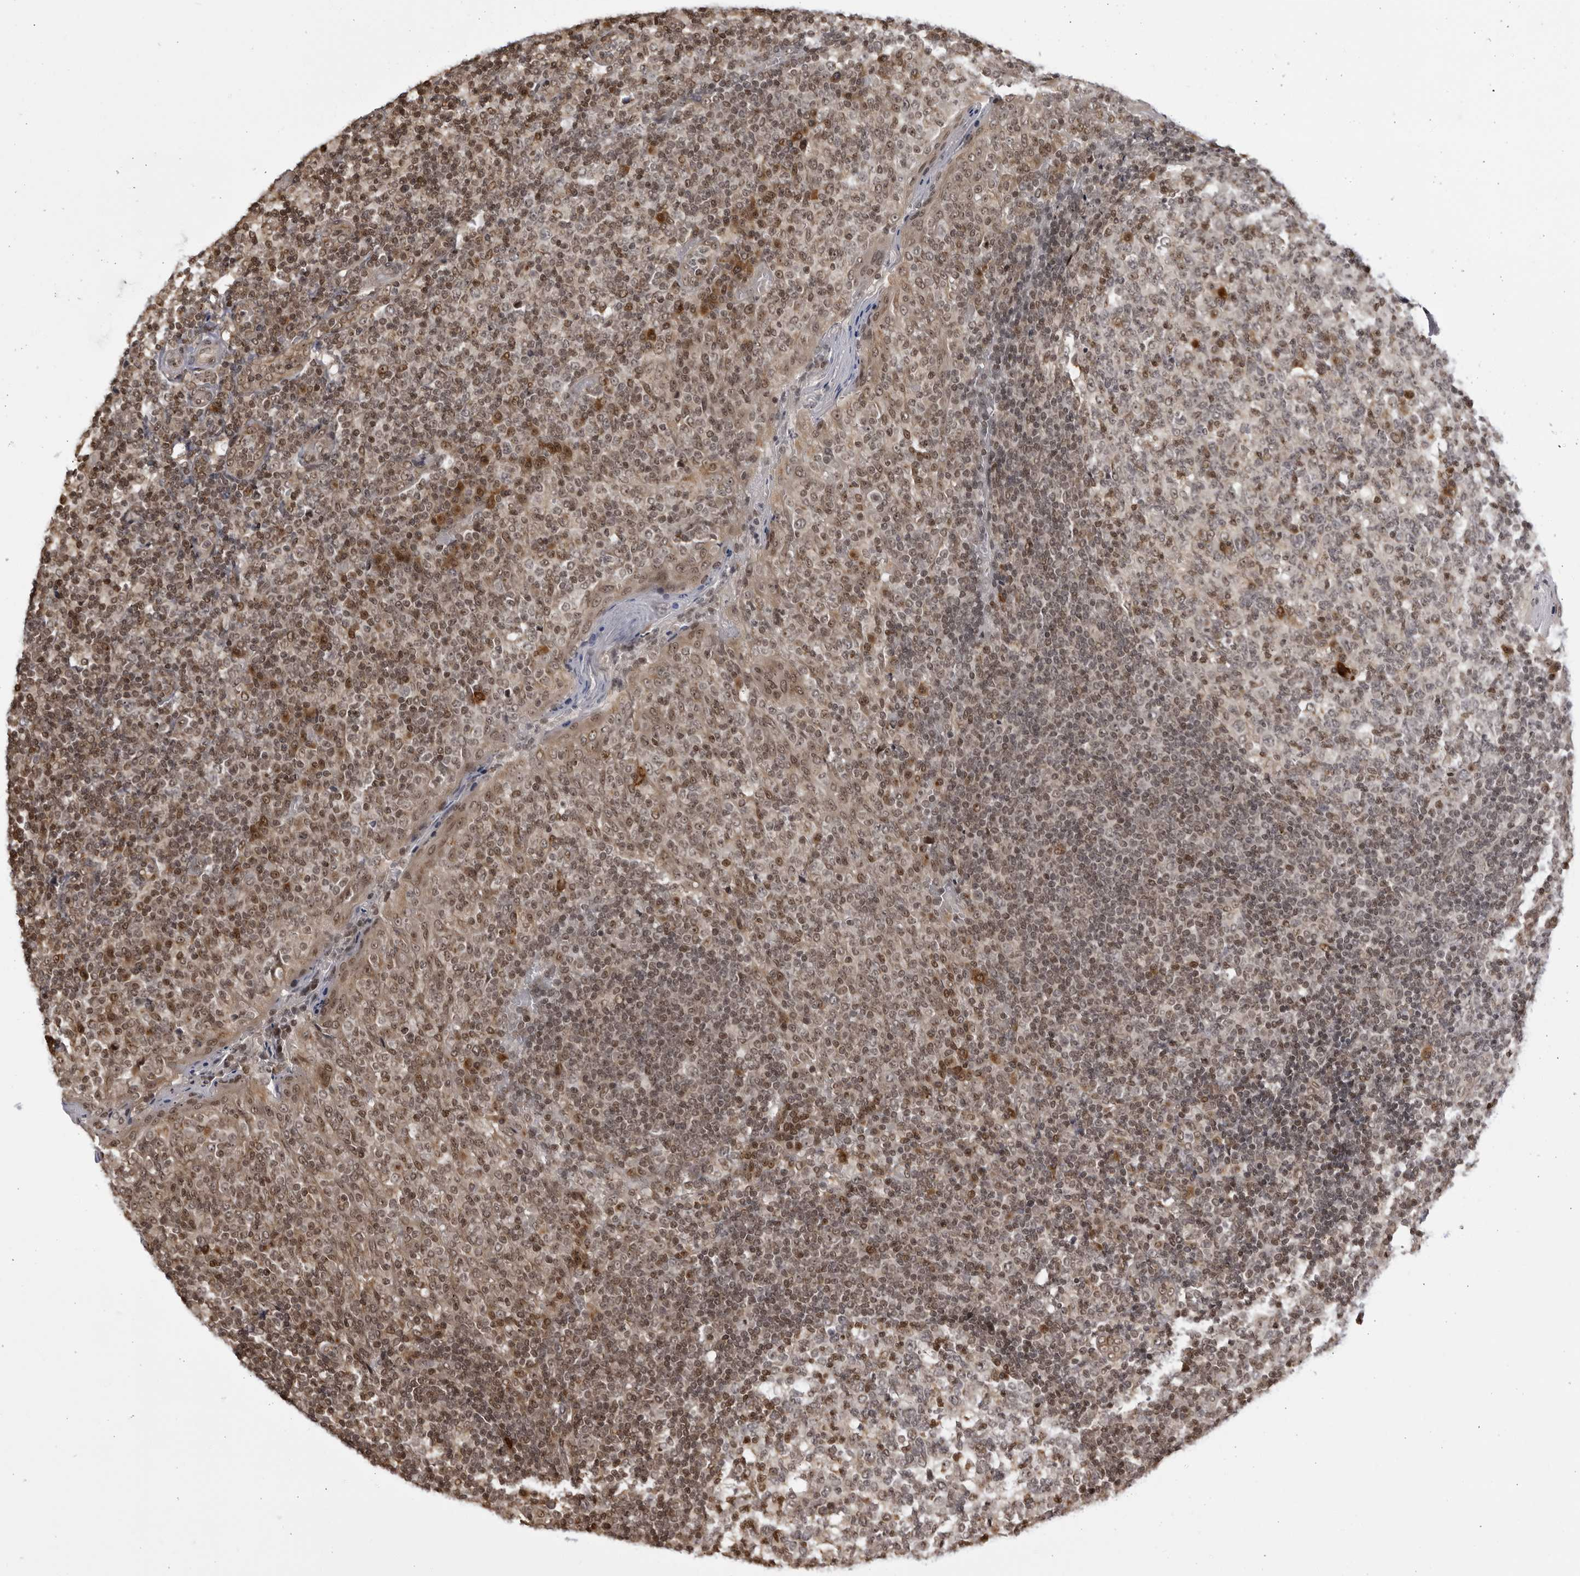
{"staining": {"intensity": "moderate", "quantity": "<25%", "location": "nuclear"}, "tissue": "tonsil", "cell_type": "Germinal center cells", "image_type": "normal", "snomed": [{"axis": "morphology", "description": "Normal tissue, NOS"}, {"axis": "topography", "description": "Tonsil"}], "caption": "Immunohistochemical staining of unremarkable human tonsil demonstrates <25% levels of moderate nuclear protein expression in about <25% of germinal center cells. (brown staining indicates protein expression, while blue staining denotes nuclei).", "gene": "RASGEF1C", "patient": {"sex": "female", "age": 19}}